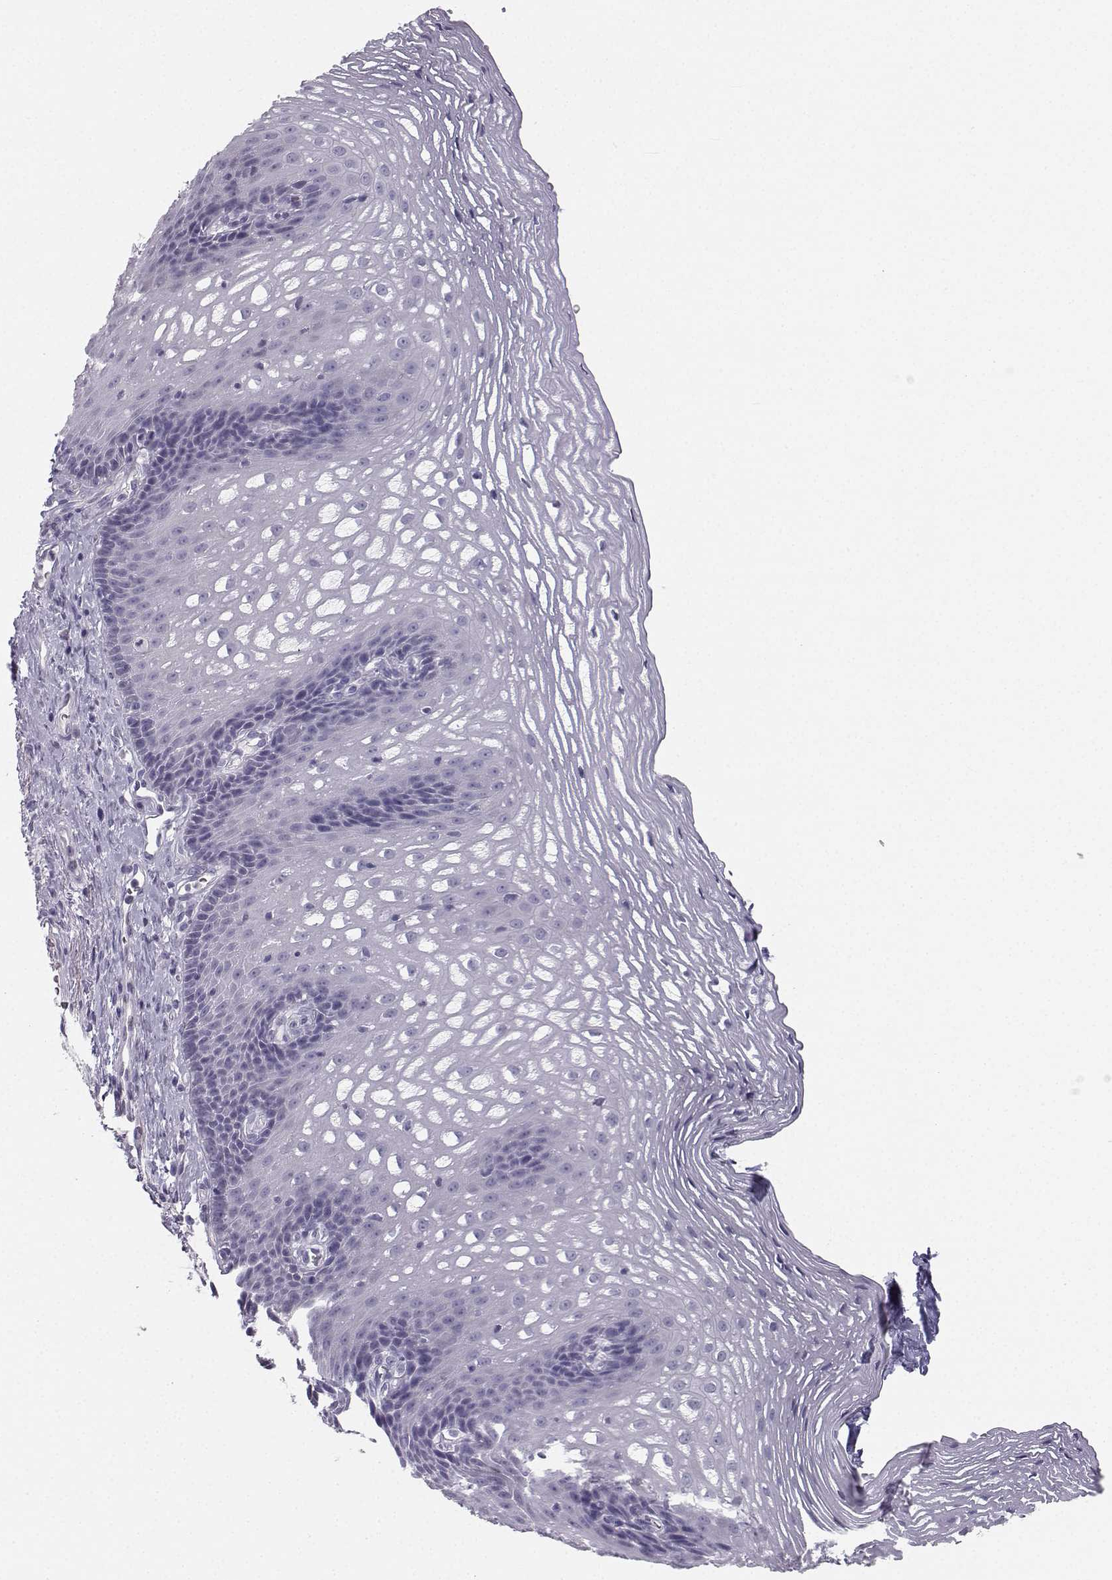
{"staining": {"intensity": "negative", "quantity": "none", "location": "none"}, "tissue": "esophagus", "cell_type": "Squamous epithelial cells", "image_type": "normal", "snomed": [{"axis": "morphology", "description": "Normal tissue, NOS"}, {"axis": "topography", "description": "Esophagus"}], "caption": "Immunohistochemical staining of benign human esophagus exhibits no significant staining in squamous epithelial cells. (DAB immunohistochemistry, high magnification).", "gene": "SYCE1", "patient": {"sex": "male", "age": 76}}